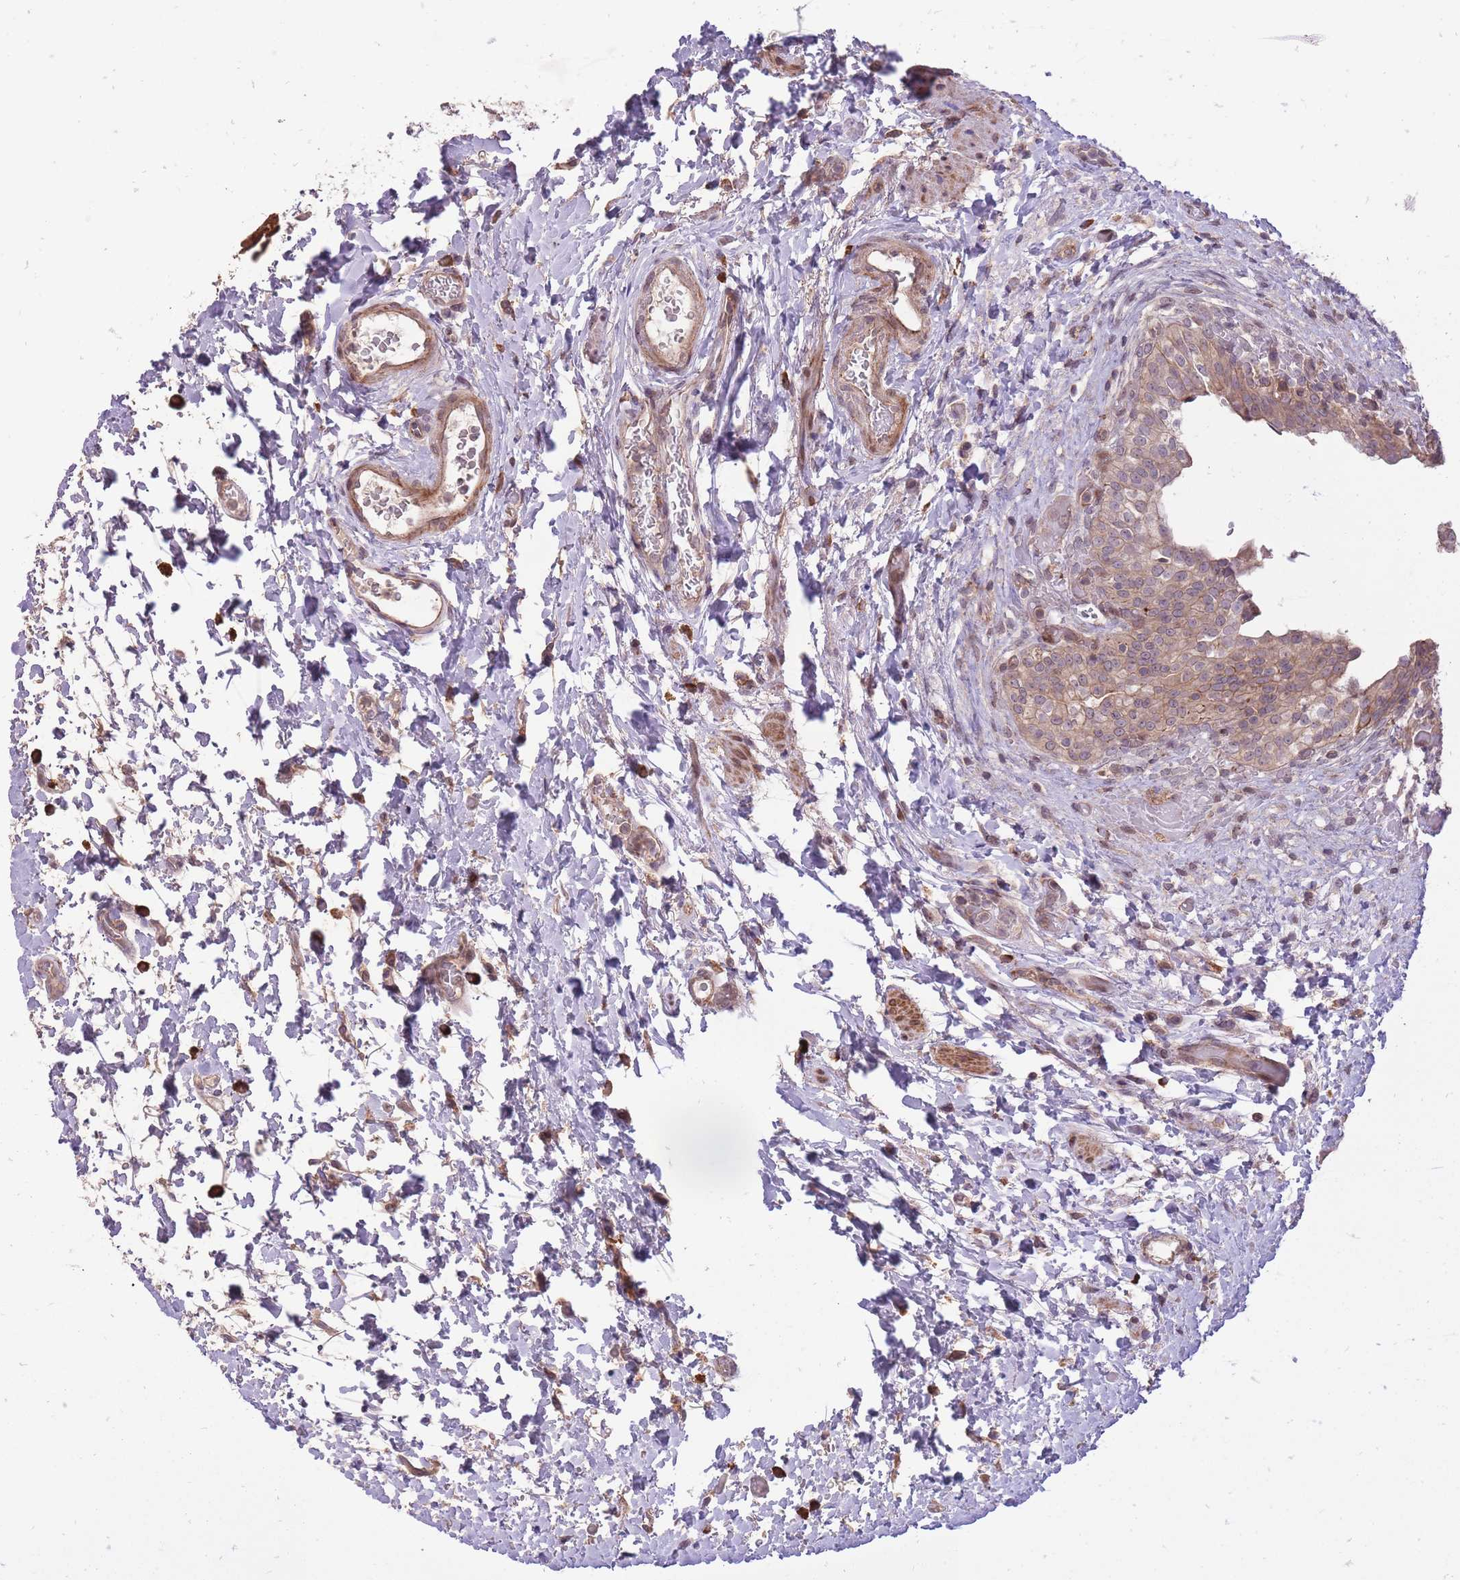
{"staining": {"intensity": "weak", "quantity": ">75%", "location": "cytoplasmic/membranous,nuclear"}, "tissue": "urinary bladder", "cell_type": "Urothelial cells", "image_type": "normal", "snomed": [{"axis": "morphology", "description": "Normal tissue, NOS"}, {"axis": "topography", "description": "Urinary bladder"}], "caption": "This is an image of IHC staining of benign urinary bladder, which shows weak expression in the cytoplasmic/membranous,nuclear of urothelial cells.", "gene": "TET3", "patient": {"sex": "male", "age": 69}}